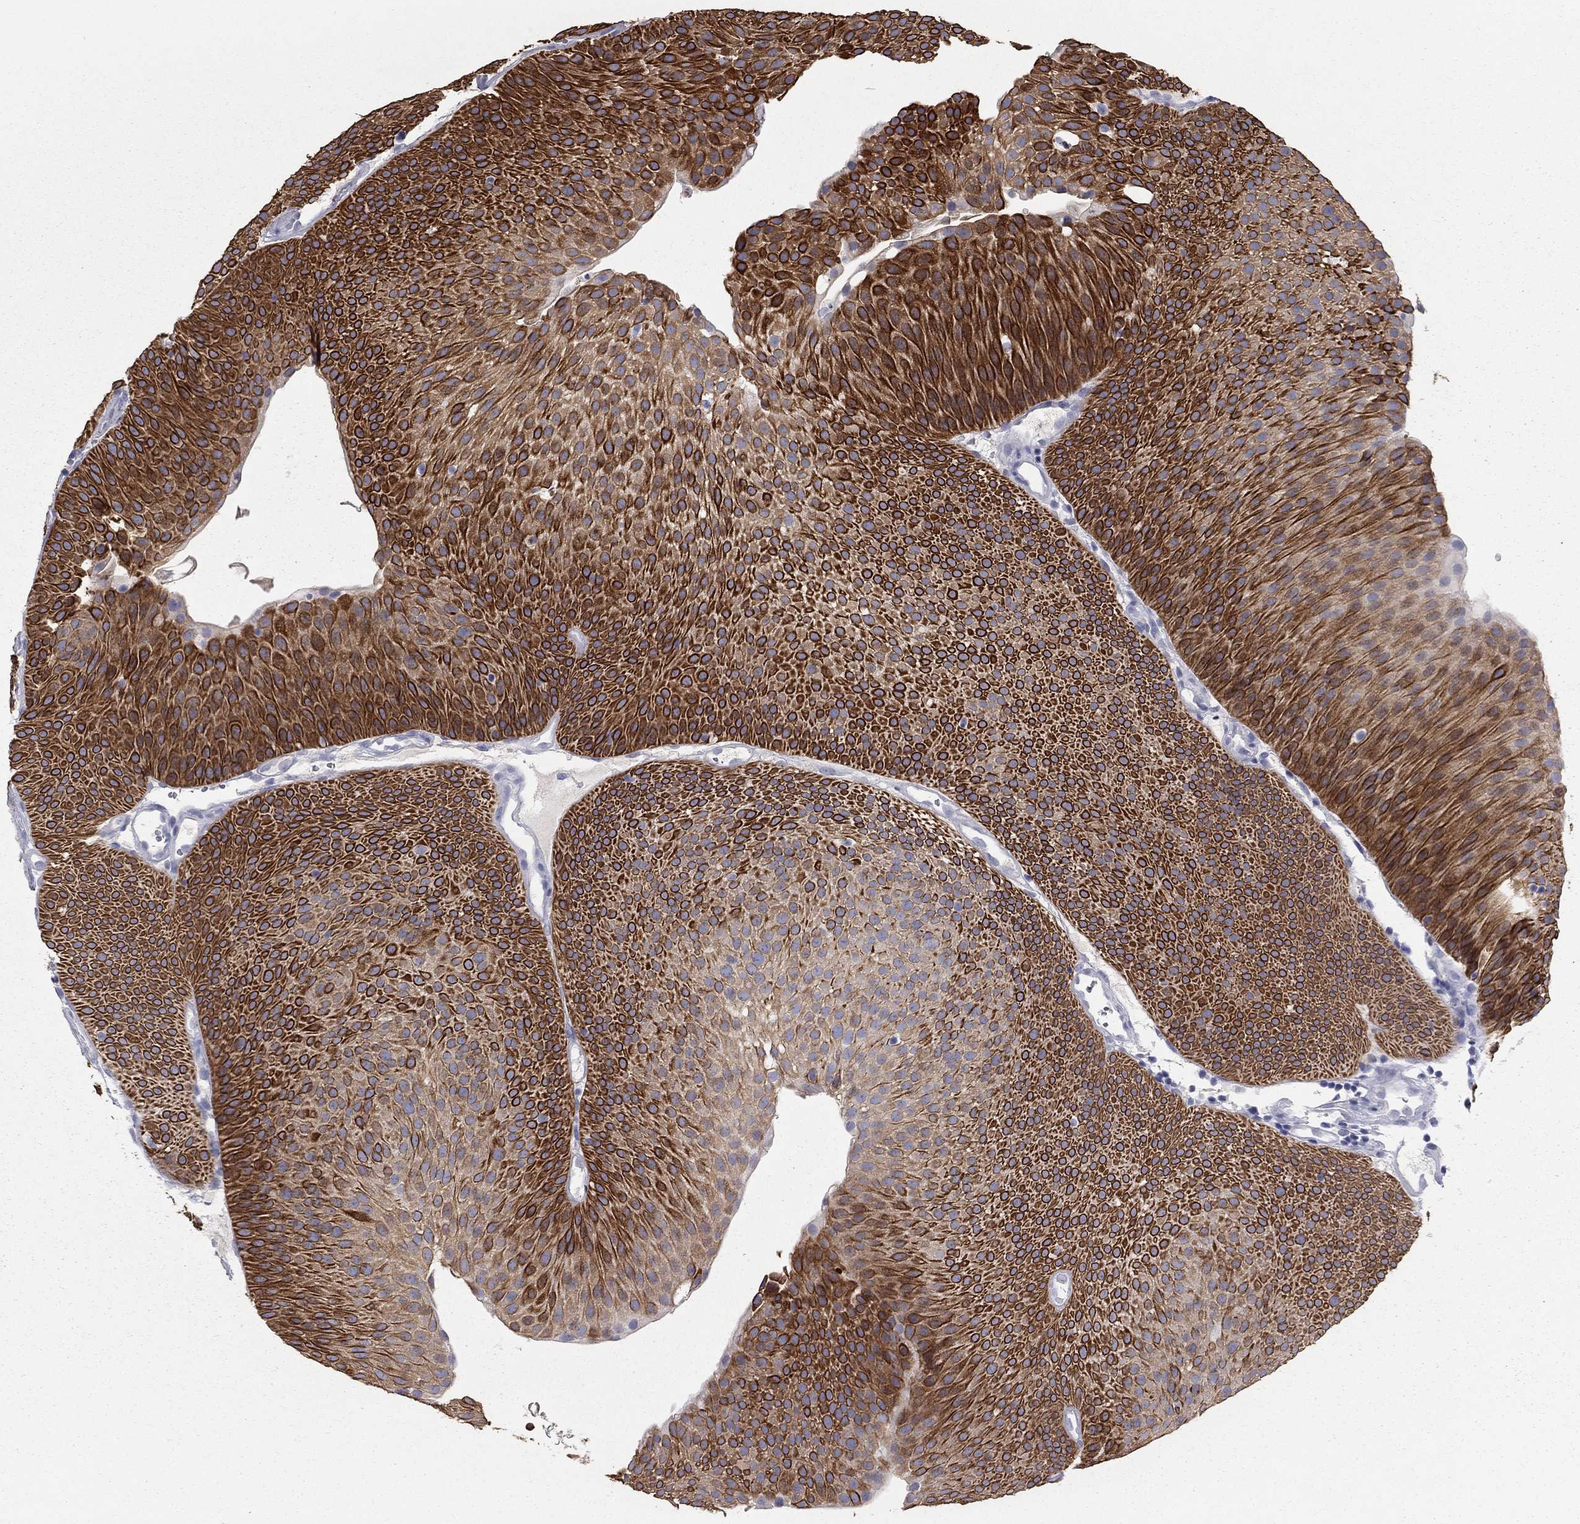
{"staining": {"intensity": "strong", "quantity": ">75%", "location": "cytoplasmic/membranous"}, "tissue": "urothelial cancer", "cell_type": "Tumor cells", "image_type": "cancer", "snomed": [{"axis": "morphology", "description": "Urothelial carcinoma, Low grade"}, {"axis": "topography", "description": "Urinary bladder"}], "caption": "The micrograph shows staining of urothelial cancer, revealing strong cytoplasmic/membranous protein positivity (brown color) within tumor cells. (DAB (3,3'-diaminobenzidine) IHC, brown staining for protein, blue staining for nuclei).", "gene": "KRT75", "patient": {"sex": "male", "age": 65}}